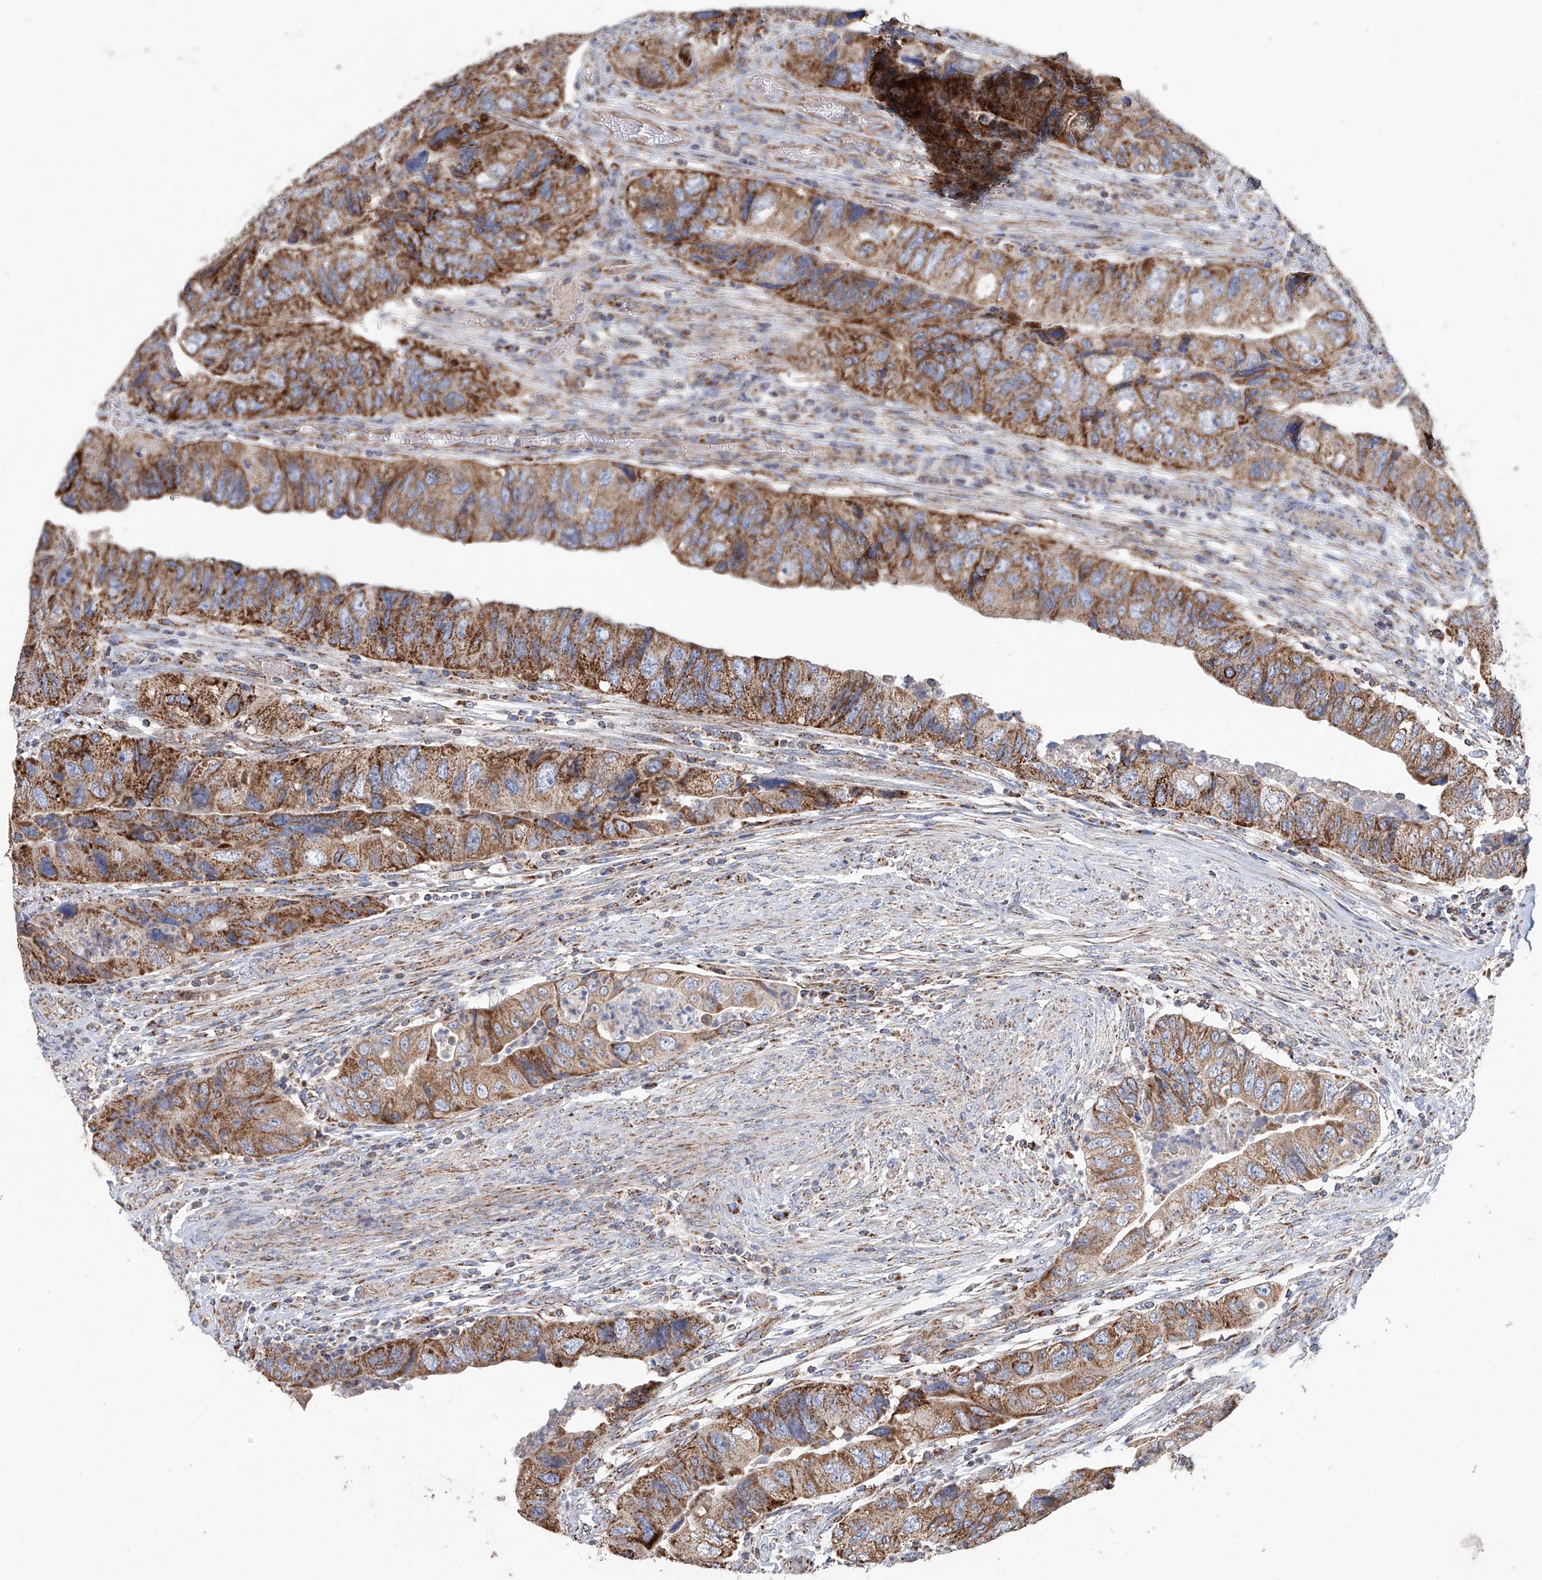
{"staining": {"intensity": "moderate", "quantity": ">75%", "location": "cytoplasmic/membranous"}, "tissue": "colorectal cancer", "cell_type": "Tumor cells", "image_type": "cancer", "snomed": [{"axis": "morphology", "description": "Adenocarcinoma, NOS"}, {"axis": "topography", "description": "Rectum"}], "caption": "Immunohistochemistry (IHC) photomicrograph of colorectal adenocarcinoma stained for a protein (brown), which exhibits medium levels of moderate cytoplasmic/membranous staining in approximately >75% of tumor cells.", "gene": "MCL1", "patient": {"sex": "male", "age": 63}}